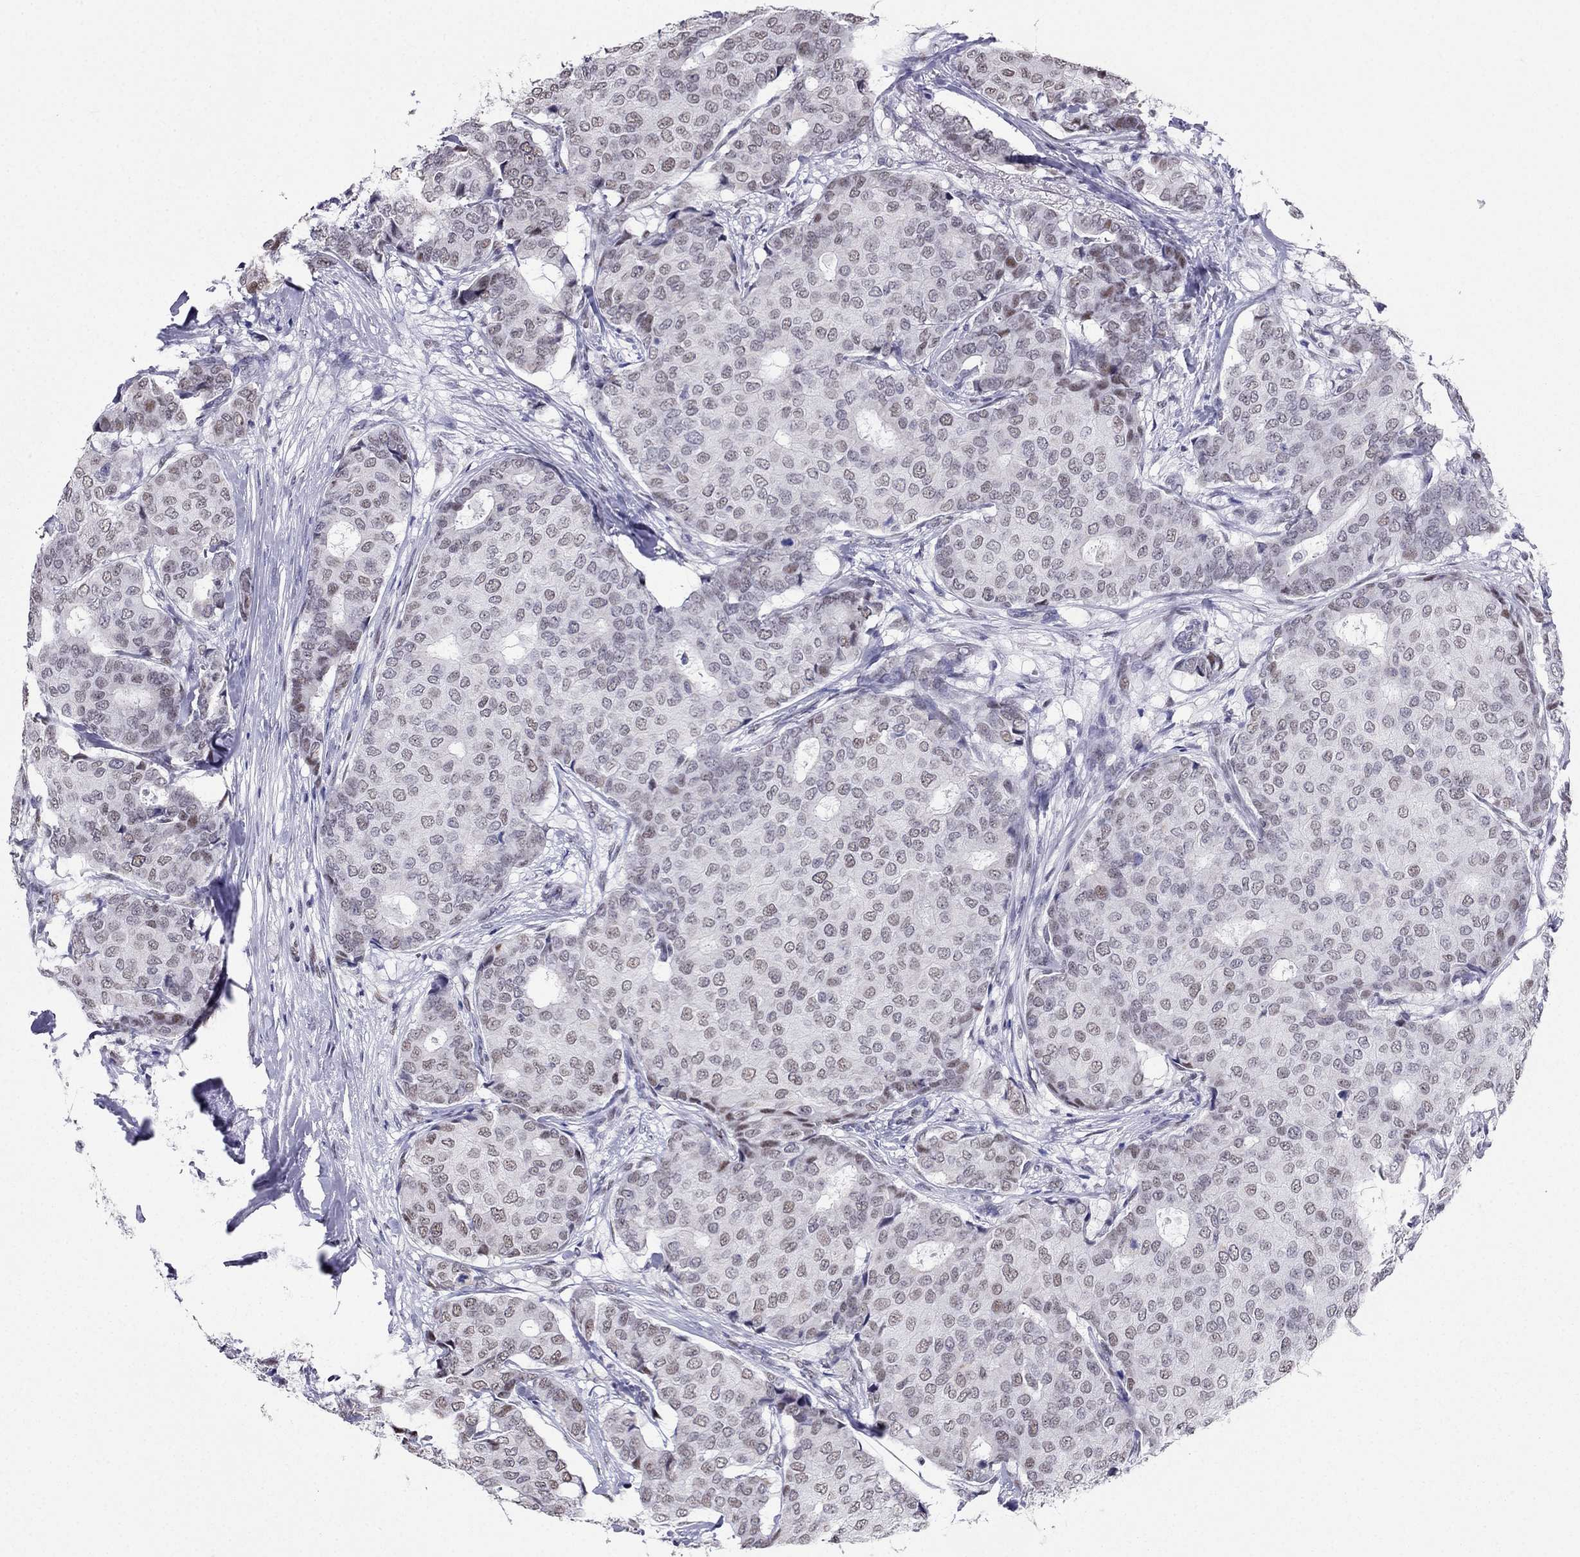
{"staining": {"intensity": "weak", "quantity": "<25%", "location": "nuclear"}, "tissue": "breast cancer", "cell_type": "Tumor cells", "image_type": "cancer", "snomed": [{"axis": "morphology", "description": "Duct carcinoma"}, {"axis": "topography", "description": "Breast"}], "caption": "Tumor cells show no significant protein expression in intraductal carcinoma (breast).", "gene": "PPM1G", "patient": {"sex": "female", "age": 75}}